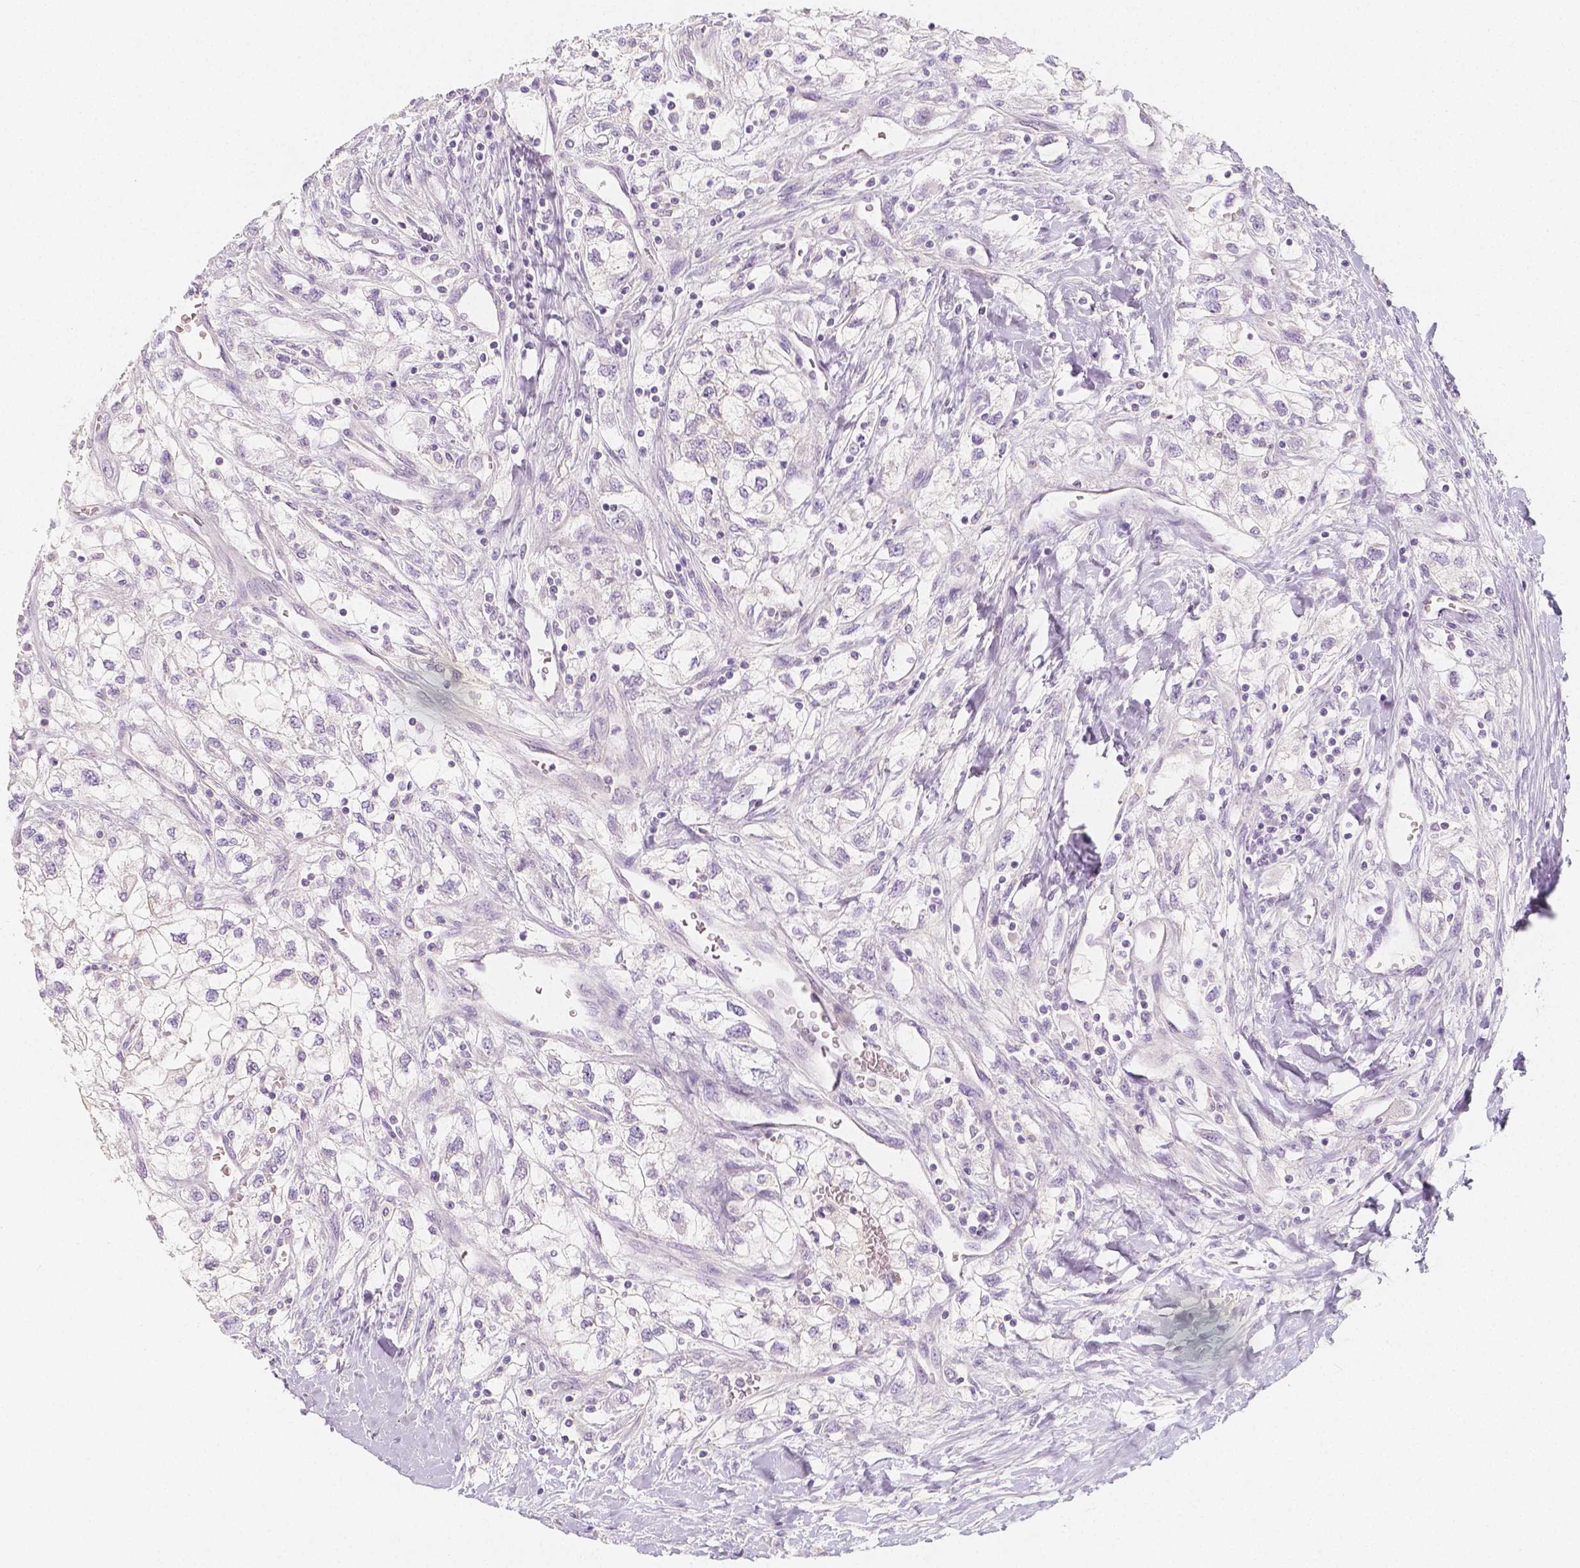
{"staining": {"intensity": "negative", "quantity": "none", "location": "none"}, "tissue": "renal cancer", "cell_type": "Tumor cells", "image_type": "cancer", "snomed": [{"axis": "morphology", "description": "Adenocarcinoma, NOS"}, {"axis": "topography", "description": "Kidney"}], "caption": "Human renal cancer (adenocarcinoma) stained for a protein using immunohistochemistry shows no staining in tumor cells.", "gene": "BATF", "patient": {"sex": "male", "age": 59}}